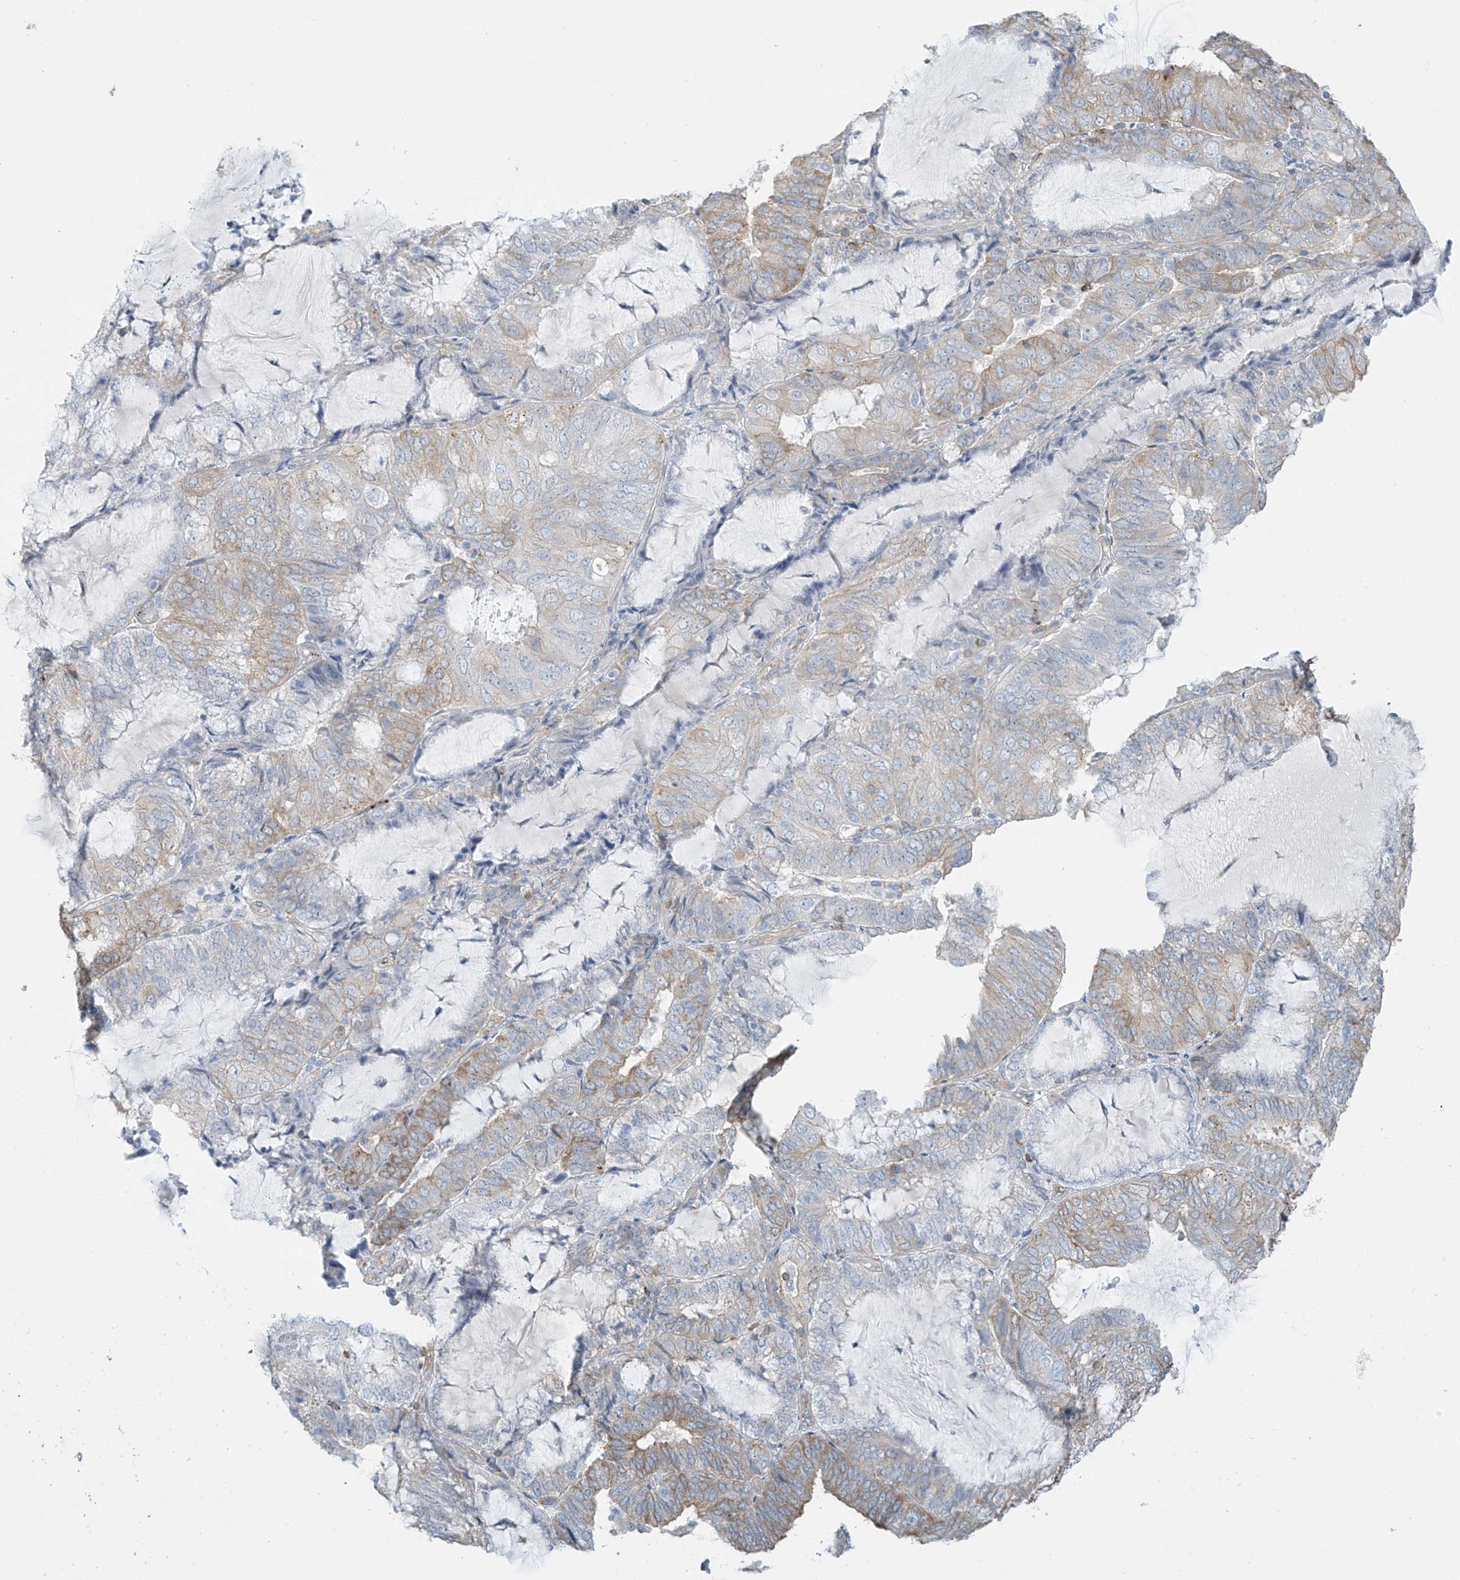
{"staining": {"intensity": "moderate", "quantity": "<25%", "location": "cytoplasmic/membranous"}, "tissue": "endometrial cancer", "cell_type": "Tumor cells", "image_type": "cancer", "snomed": [{"axis": "morphology", "description": "Adenocarcinoma, NOS"}, {"axis": "topography", "description": "Endometrium"}], "caption": "Immunohistochemistry image of neoplastic tissue: human endometrial adenocarcinoma stained using IHC demonstrates low levels of moderate protein expression localized specifically in the cytoplasmic/membranous of tumor cells, appearing as a cytoplasmic/membranous brown color.", "gene": "ZNF846", "patient": {"sex": "female", "age": 81}}